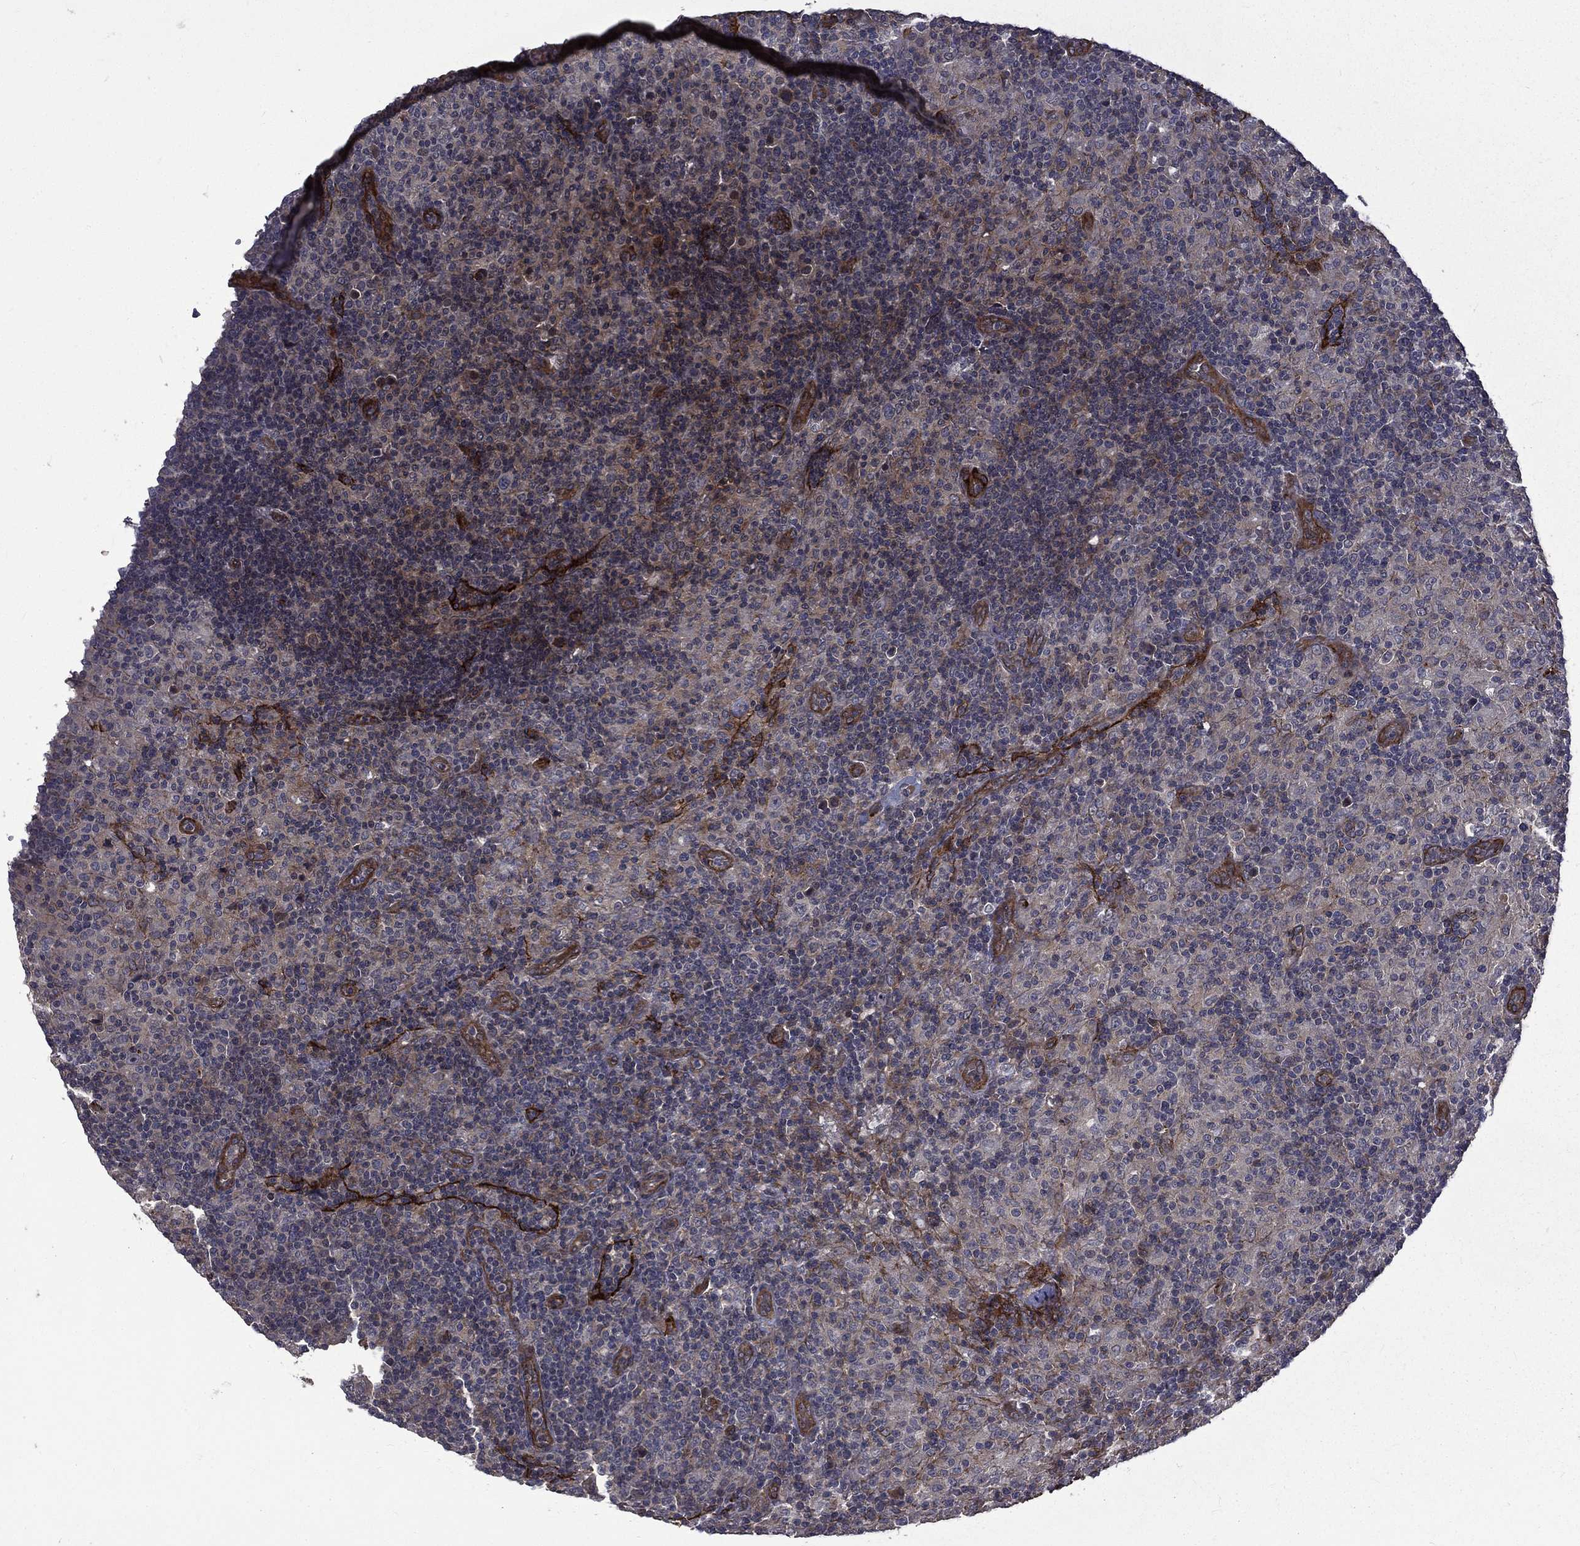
{"staining": {"intensity": "negative", "quantity": "none", "location": "none"}, "tissue": "lymphoma", "cell_type": "Tumor cells", "image_type": "cancer", "snomed": [{"axis": "morphology", "description": "Hodgkin's disease, NOS"}, {"axis": "topography", "description": "Lymph node"}], "caption": "This is a histopathology image of IHC staining of lymphoma, which shows no positivity in tumor cells.", "gene": "PPFIBP1", "patient": {"sex": "male", "age": 70}}